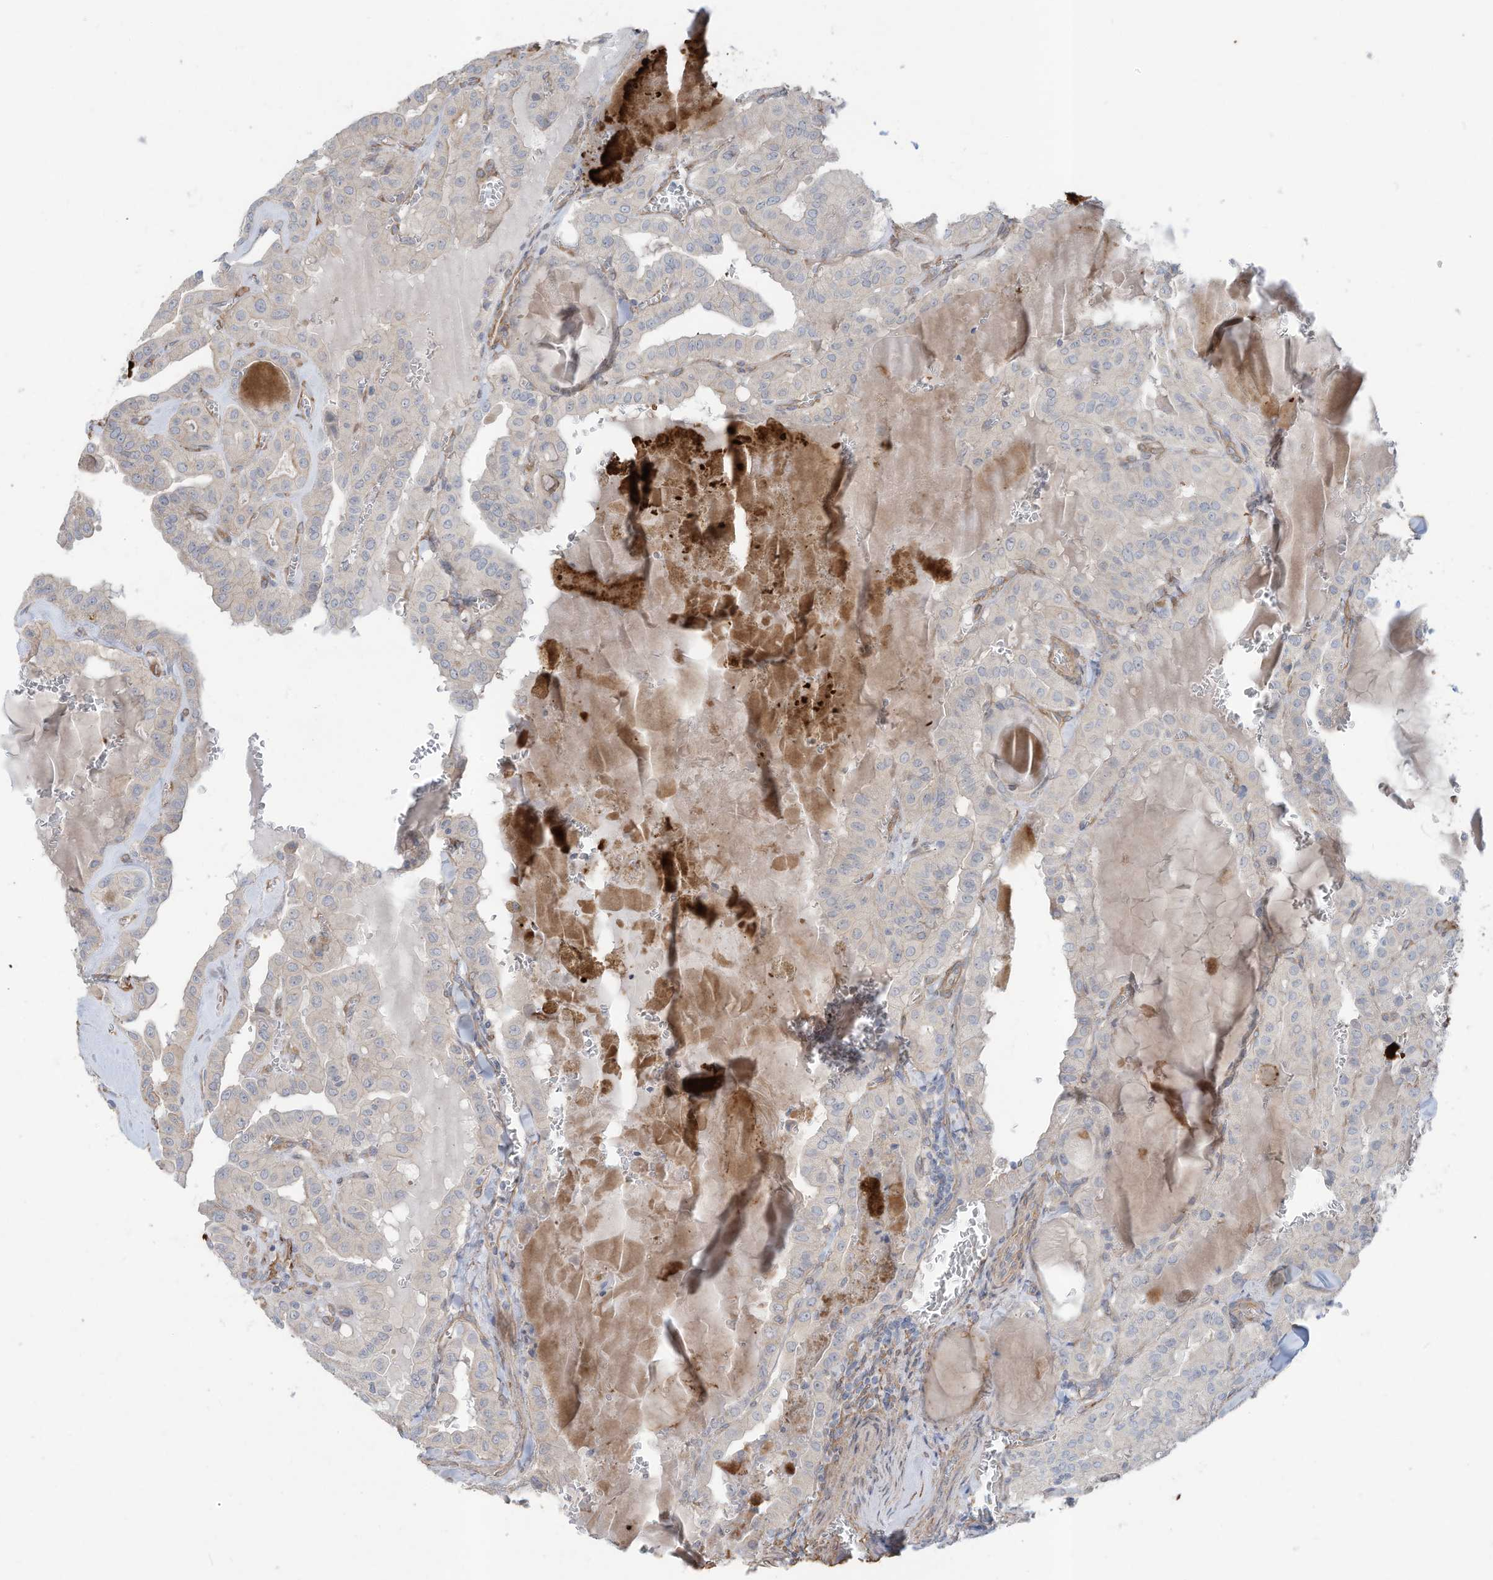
{"staining": {"intensity": "negative", "quantity": "none", "location": "none"}, "tissue": "thyroid cancer", "cell_type": "Tumor cells", "image_type": "cancer", "snomed": [{"axis": "morphology", "description": "Papillary adenocarcinoma, NOS"}, {"axis": "topography", "description": "Thyroid gland"}], "caption": "Protein analysis of thyroid papillary adenocarcinoma displays no significant staining in tumor cells. Brightfield microscopy of immunohistochemistry stained with DAB (3,3'-diaminobenzidine) (brown) and hematoxylin (blue), captured at high magnification.", "gene": "SLC17A7", "patient": {"sex": "male", "age": 52}}